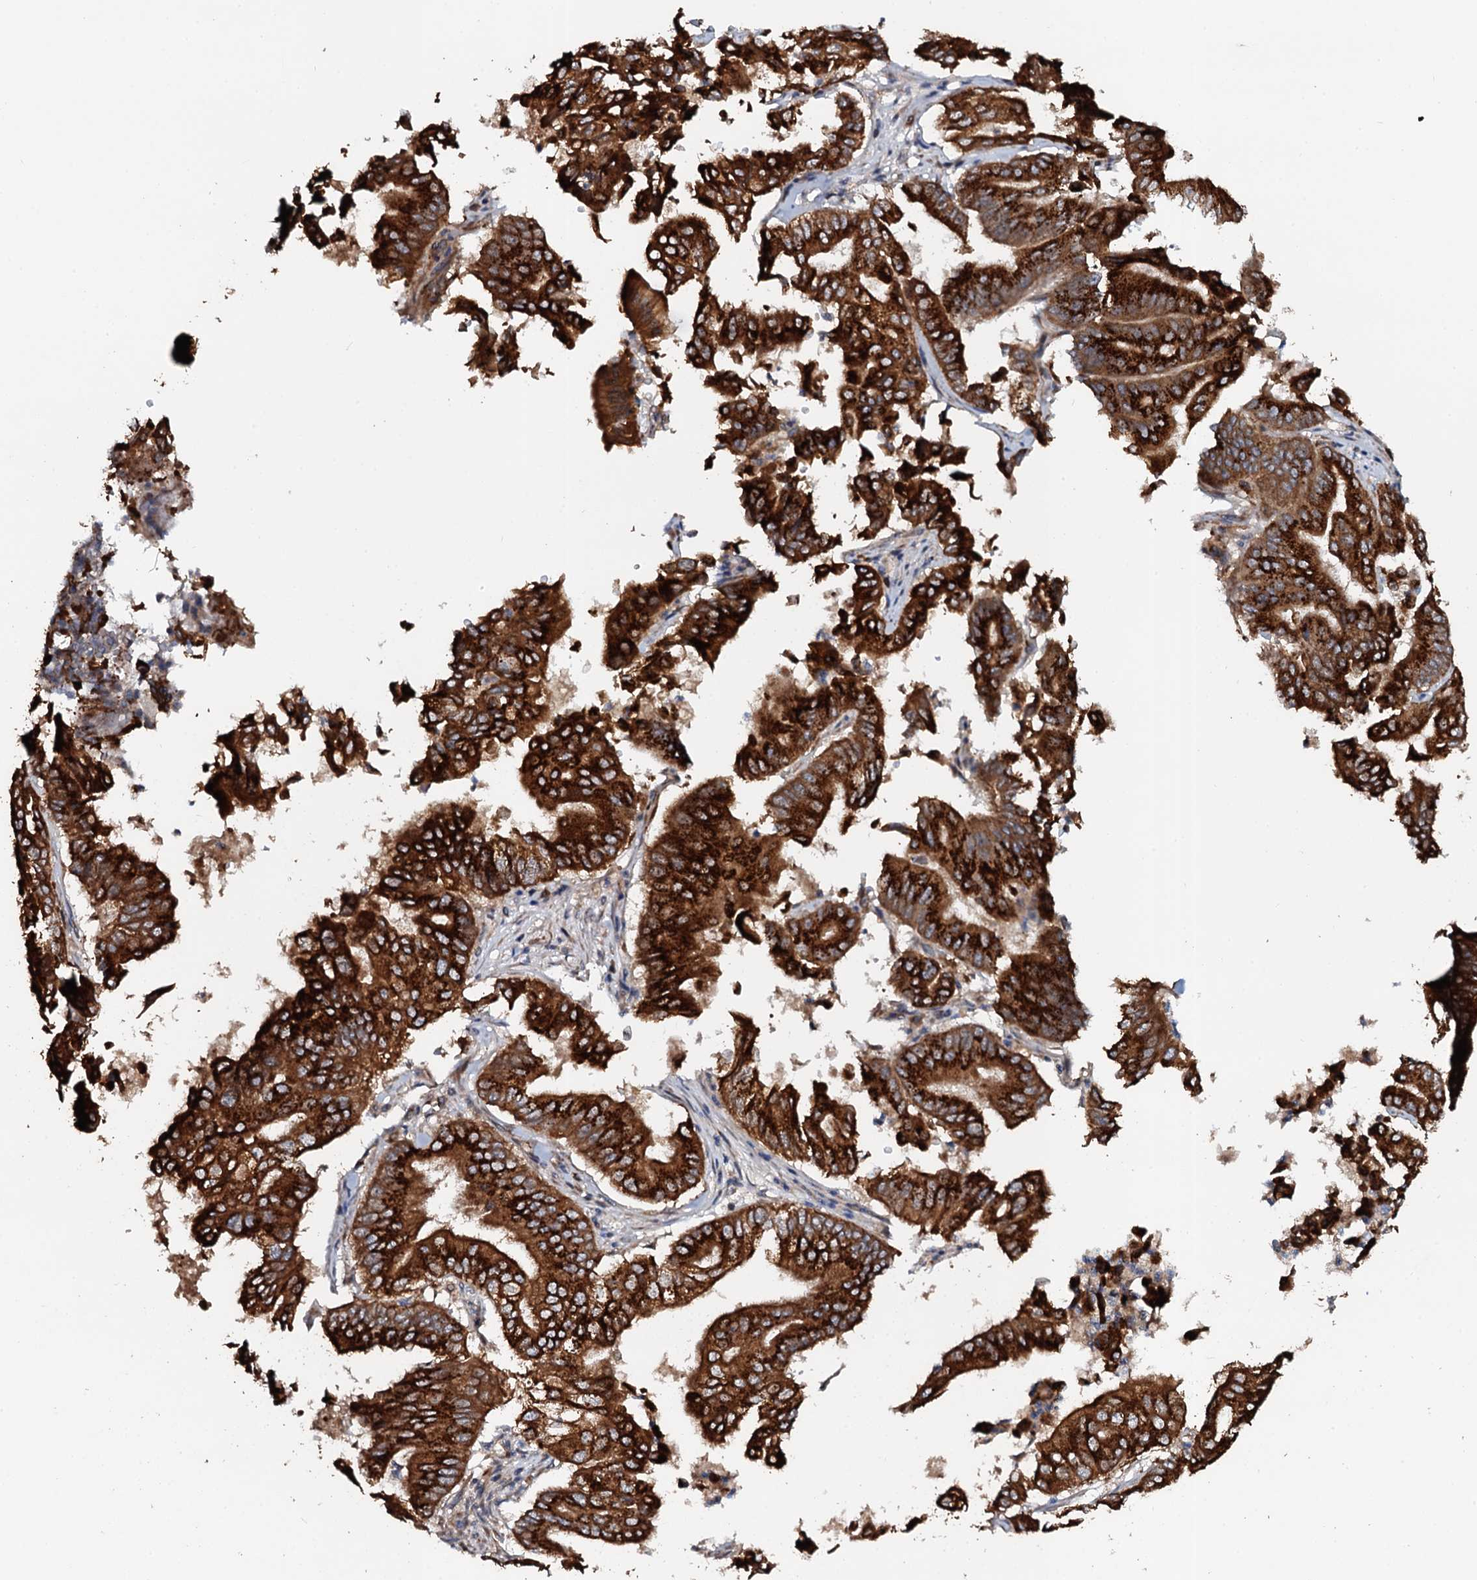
{"staining": {"intensity": "strong", "quantity": ">75%", "location": "cytoplasmic/membranous"}, "tissue": "pancreatic cancer", "cell_type": "Tumor cells", "image_type": "cancer", "snomed": [{"axis": "morphology", "description": "Adenocarcinoma, NOS"}, {"axis": "topography", "description": "Pancreas"}], "caption": "The immunohistochemical stain labels strong cytoplasmic/membranous staining in tumor cells of pancreatic cancer tissue.", "gene": "GLCE", "patient": {"sex": "female", "age": 77}}